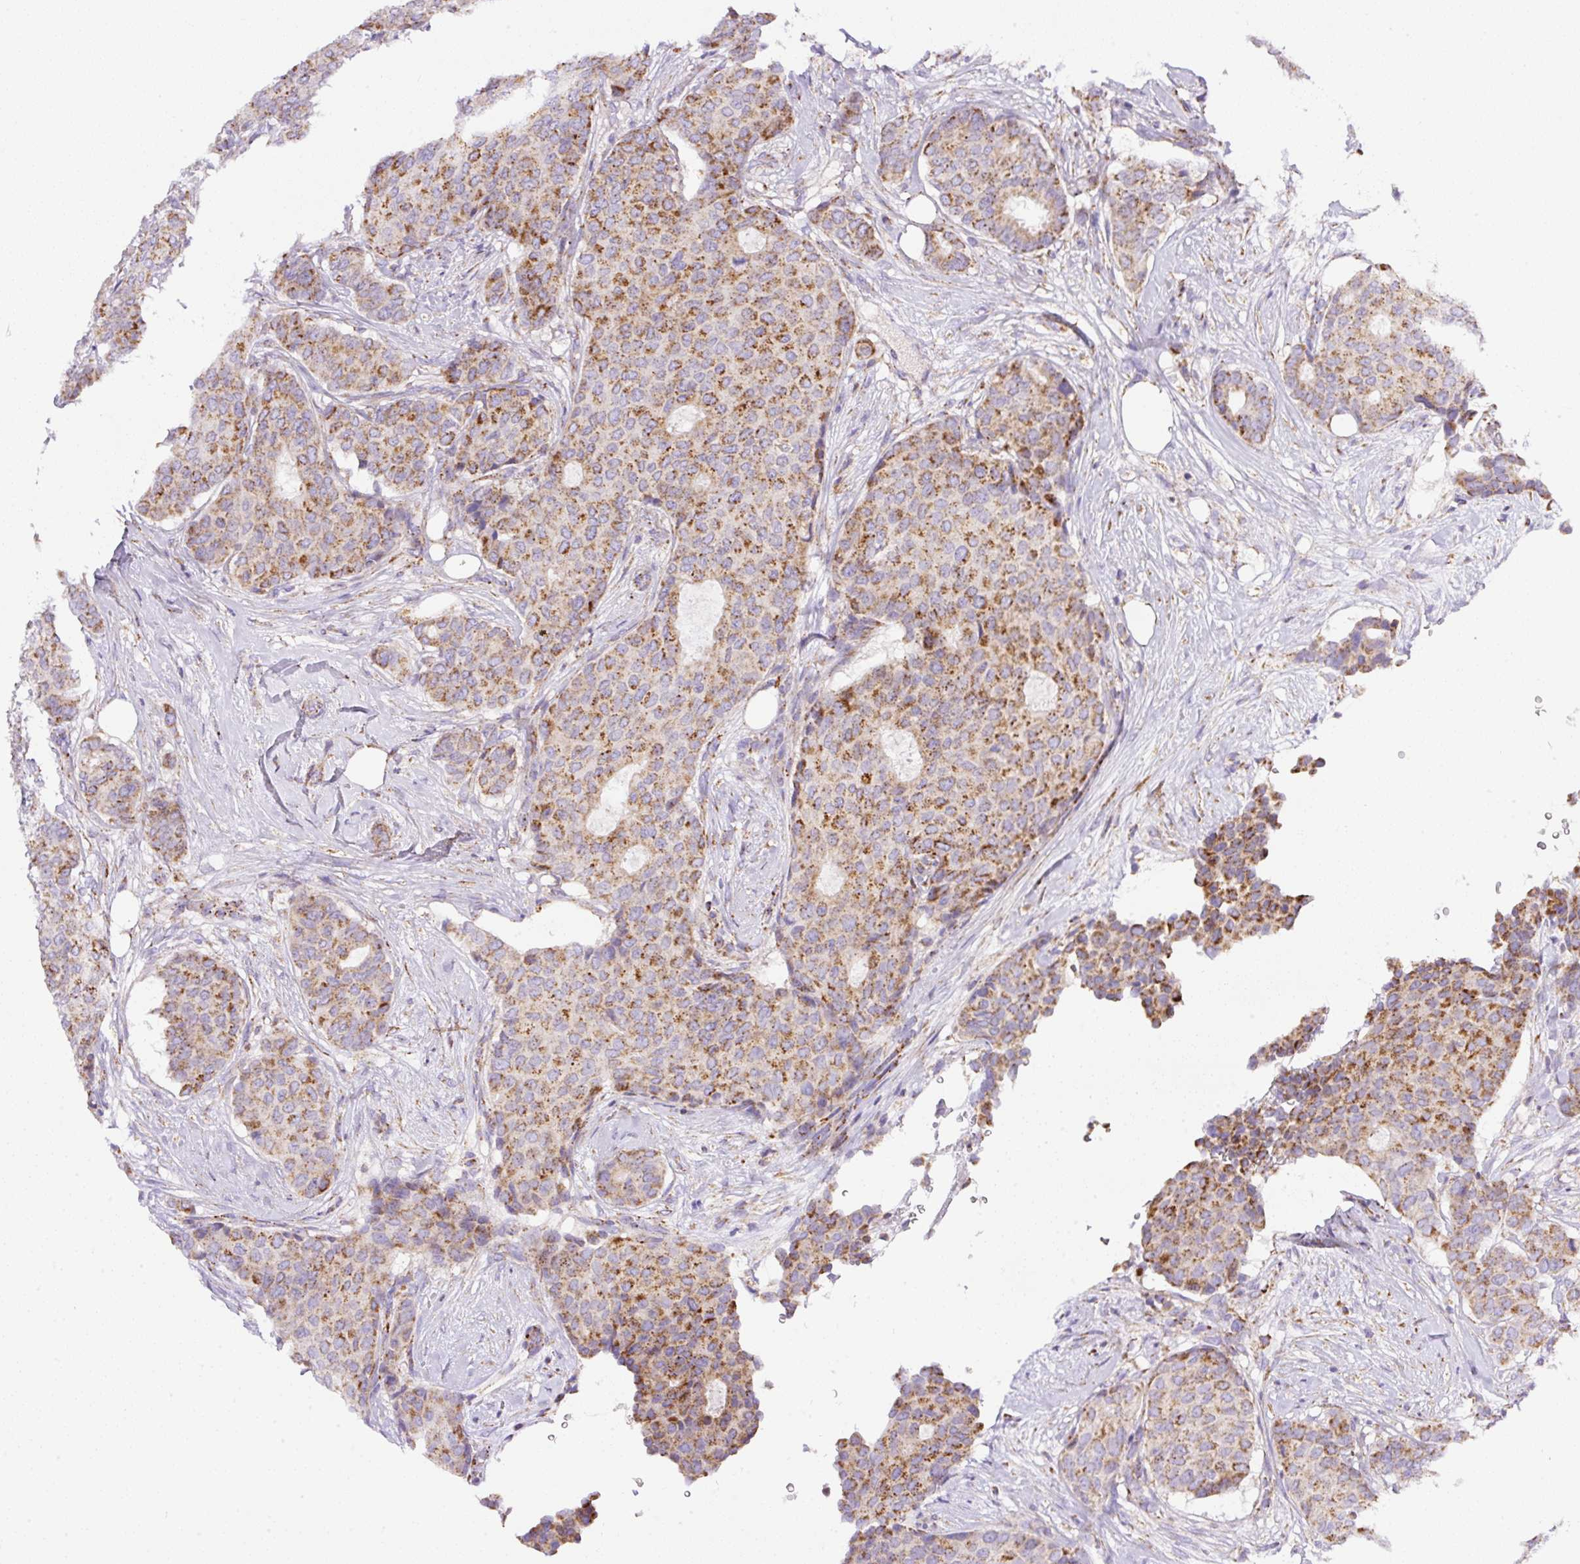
{"staining": {"intensity": "moderate", "quantity": ">75%", "location": "cytoplasmic/membranous"}, "tissue": "breast cancer", "cell_type": "Tumor cells", "image_type": "cancer", "snomed": [{"axis": "morphology", "description": "Duct carcinoma"}, {"axis": "topography", "description": "Breast"}], "caption": "There is medium levels of moderate cytoplasmic/membranous expression in tumor cells of breast cancer (infiltrating ductal carcinoma), as demonstrated by immunohistochemical staining (brown color).", "gene": "NF1", "patient": {"sex": "female", "age": 75}}